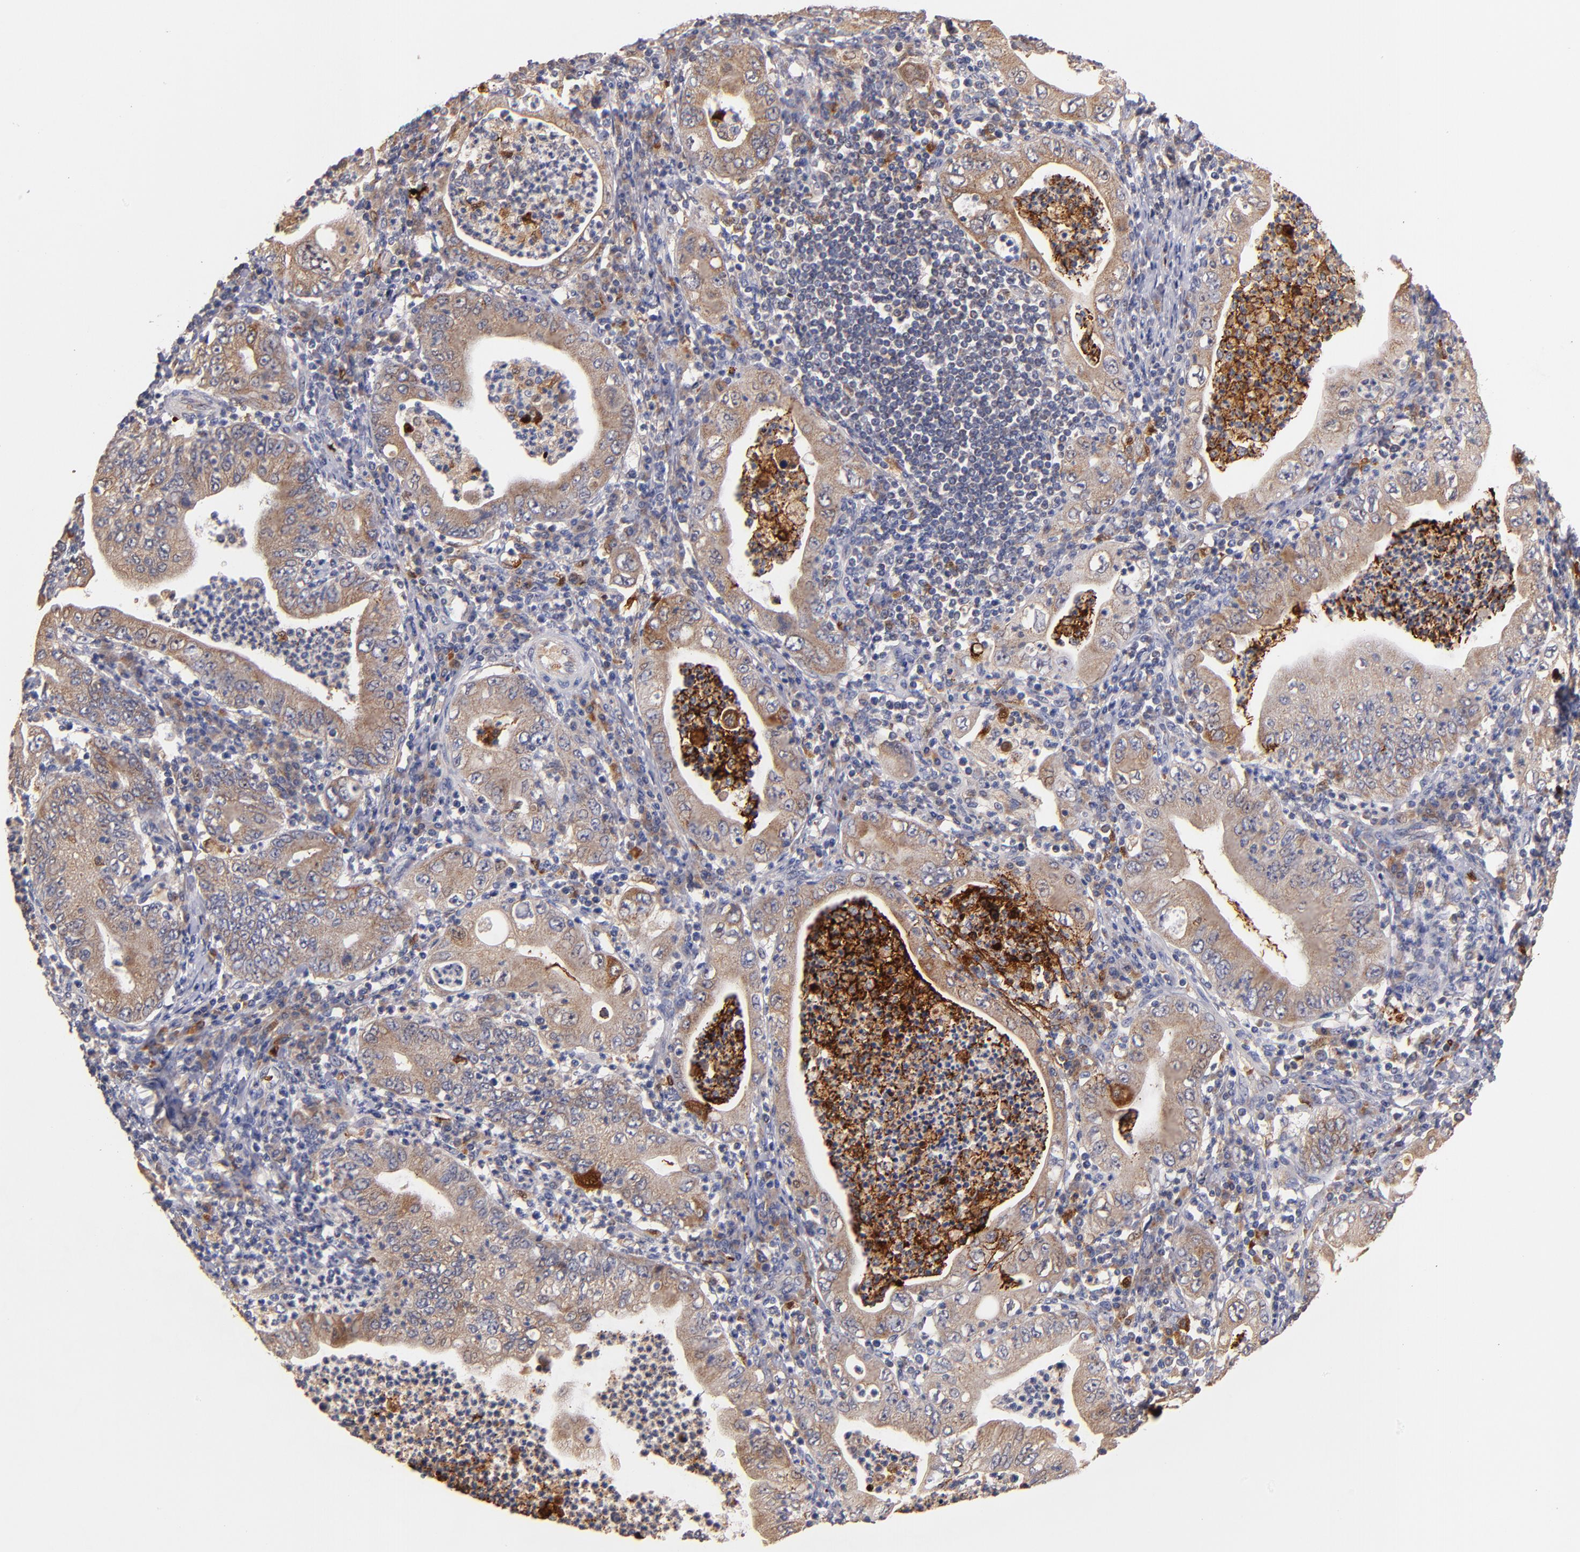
{"staining": {"intensity": "weak", "quantity": ">75%", "location": "cytoplasmic/membranous"}, "tissue": "stomach cancer", "cell_type": "Tumor cells", "image_type": "cancer", "snomed": [{"axis": "morphology", "description": "Normal tissue, NOS"}, {"axis": "morphology", "description": "Adenocarcinoma, NOS"}, {"axis": "topography", "description": "Esophagus"}, {"axis": "topography", "description": "Stomach, upper"}, {"axis": "topography", "description": "Peripheral nerve tissue"}], "caption": "A brown stain highlights weak cytoplasmic/membranous staining of a protein in stomach adenocarcinoma tumor cells.", "gene": "DIABLO", "patient": {"sex": "male", "age": 62}}